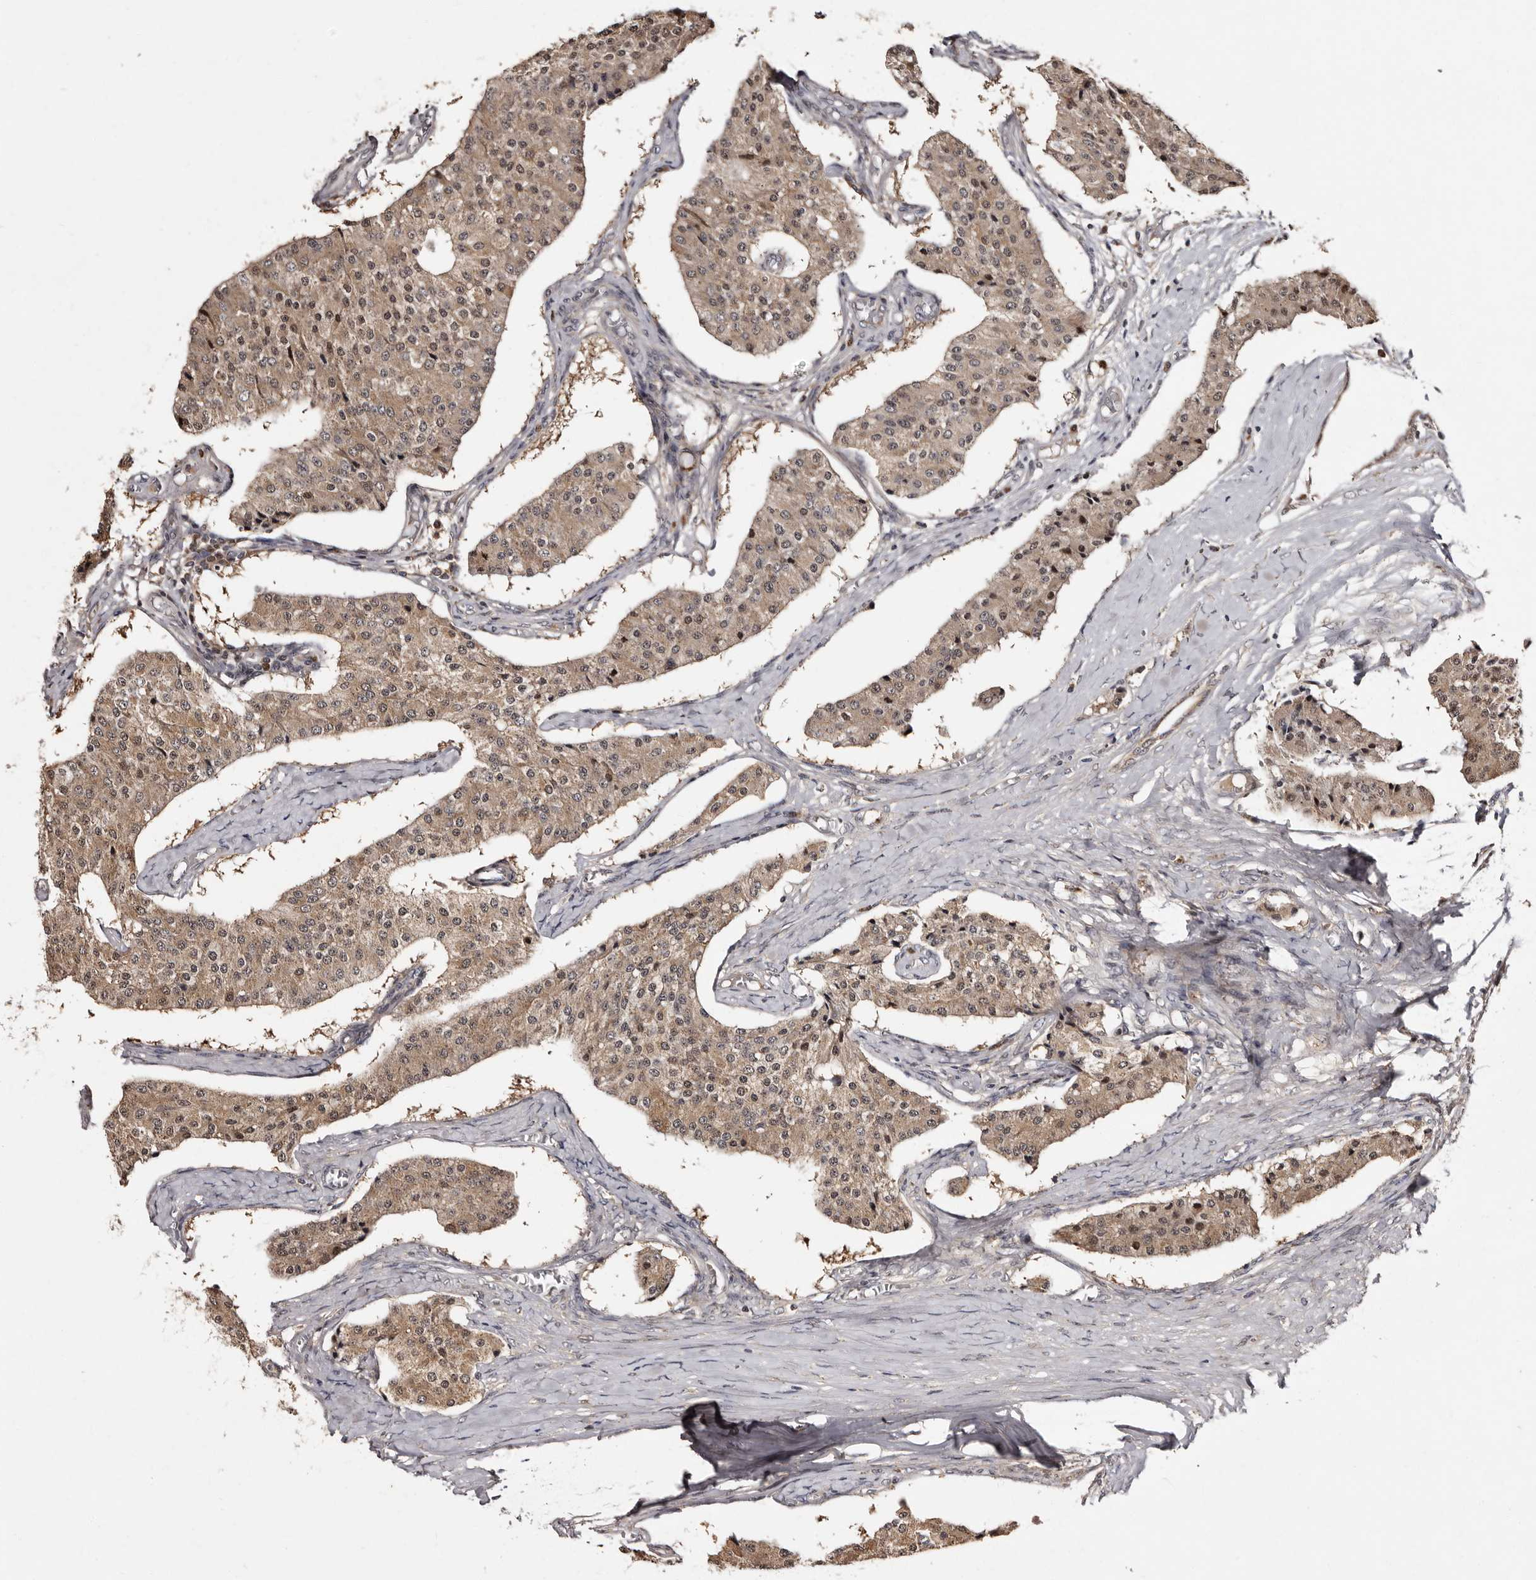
{"staining": {"intensity": "moderate", "quantity": ">75%", "location": "cytoplasmic/membranous,nuclear"}, "tissue": "carcinoid", "cell_type": "Tumor cells", "image_type": "cancer", "snomed": [{"axis": "morphology", "description": "Carcinoid, malignant, NOS"}, {"axis": "topography", "description": "Colon"}], "caption": "Protein staining by immunohistochemistry demonstrates moderate cytoplasmic/membranous and nuclear expression in about >75% of tumor cells in carcinoid.", "gene": "DNPH1", "patient": {"sex": "female", "age": 52}}